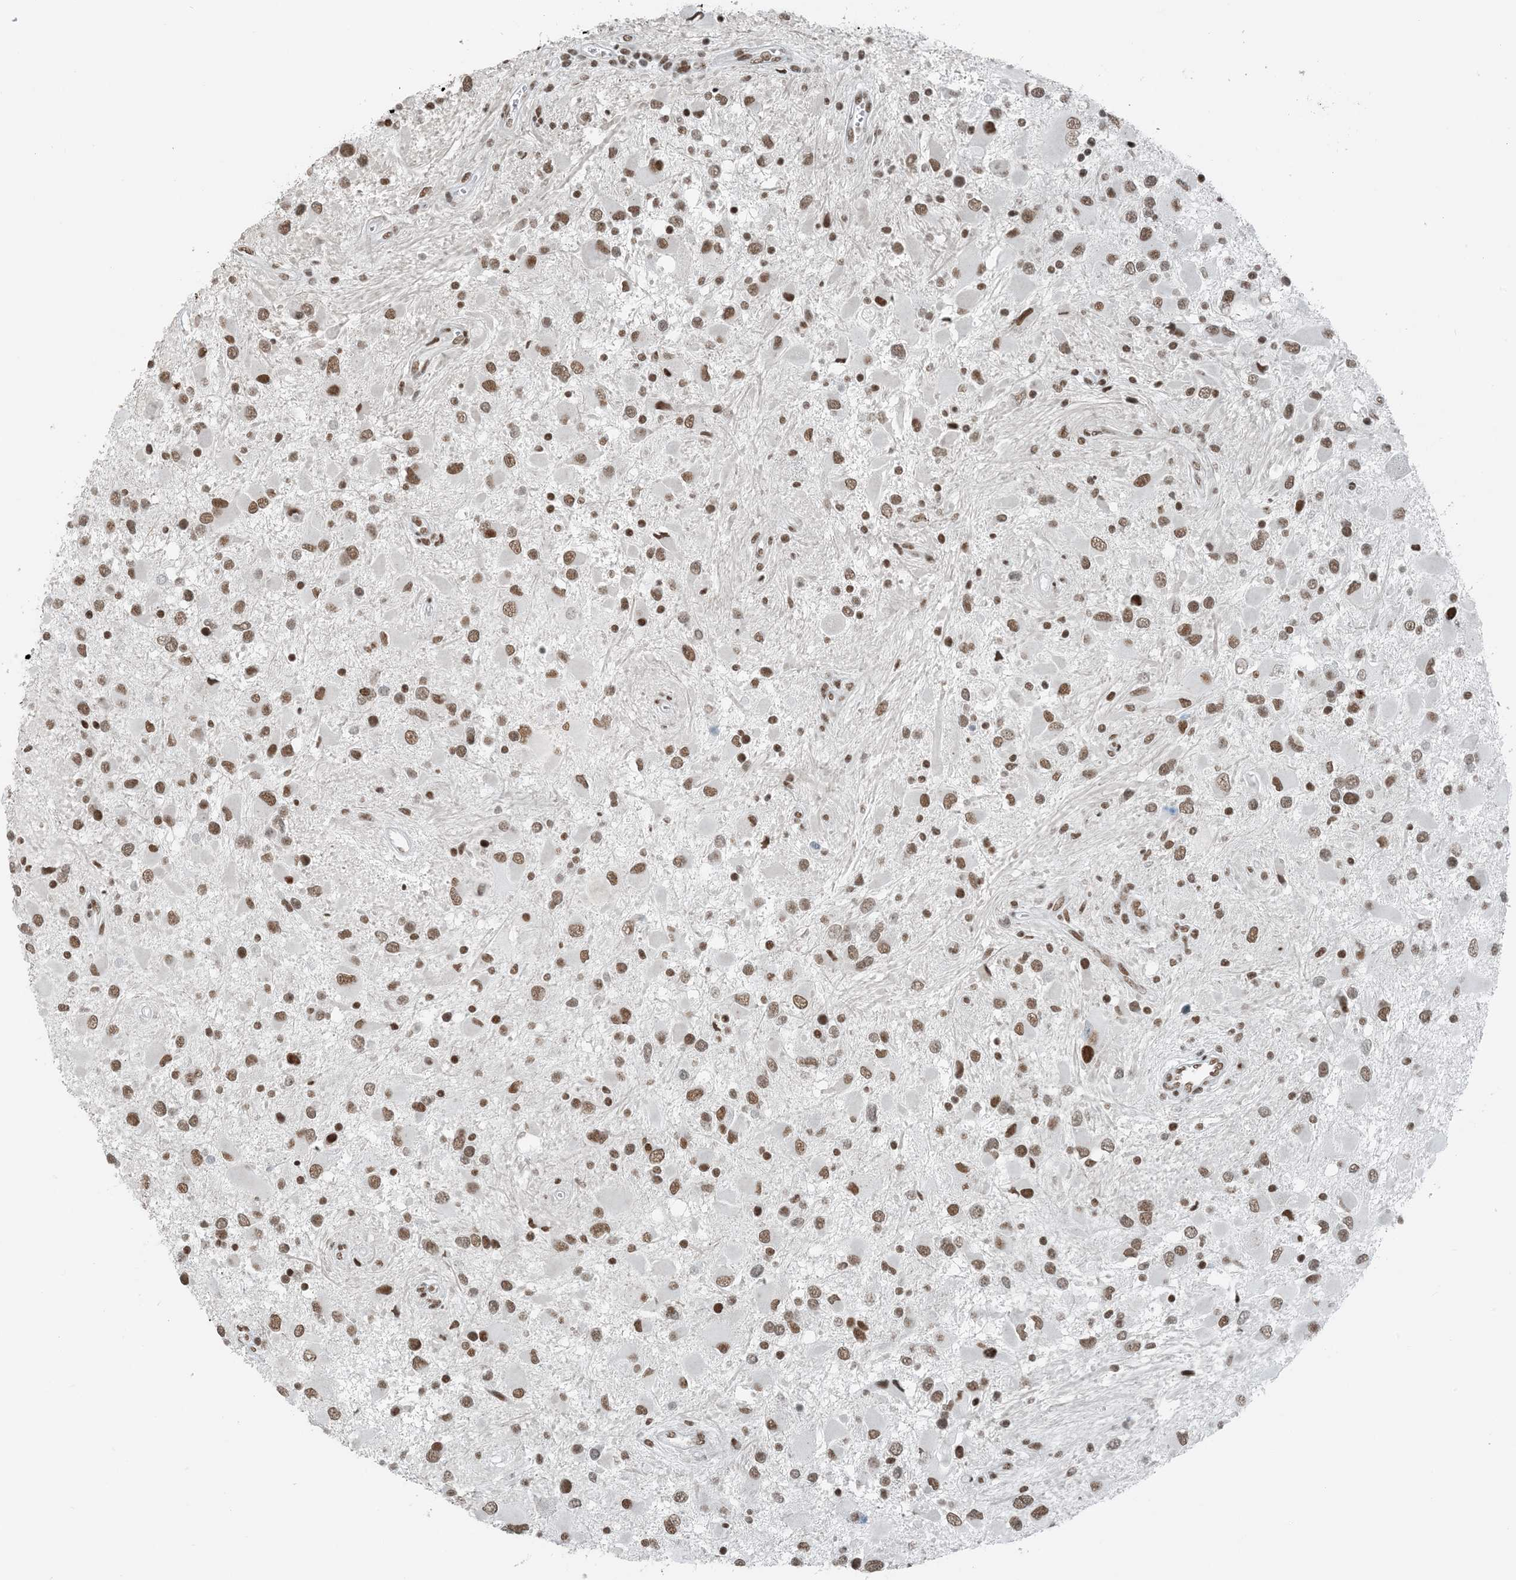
{"staining": {"intensity": "moderate", "quantity": ">75%", "location": "nuclear"}, "tissue": "glioma", "cell_type": "Tumor cells", "image_type": "cancer", "snomed": [{"axis": "morphology", "description": "Glioma, malignant, High grade"}, {"axis": "topography", "description": "Brain"}], "caption": "Tumor cells display medium levels of moderate nuclear positivity in about >75% of cells in human glioma. Using DAB (3,3'-diaminobenzidine) (brown) and hematoxylin (blue) stains, captured at high magnification using brightfield microscopy.", "gene": "ZNF500", "patient": {"sex": "male", "age": 53}}